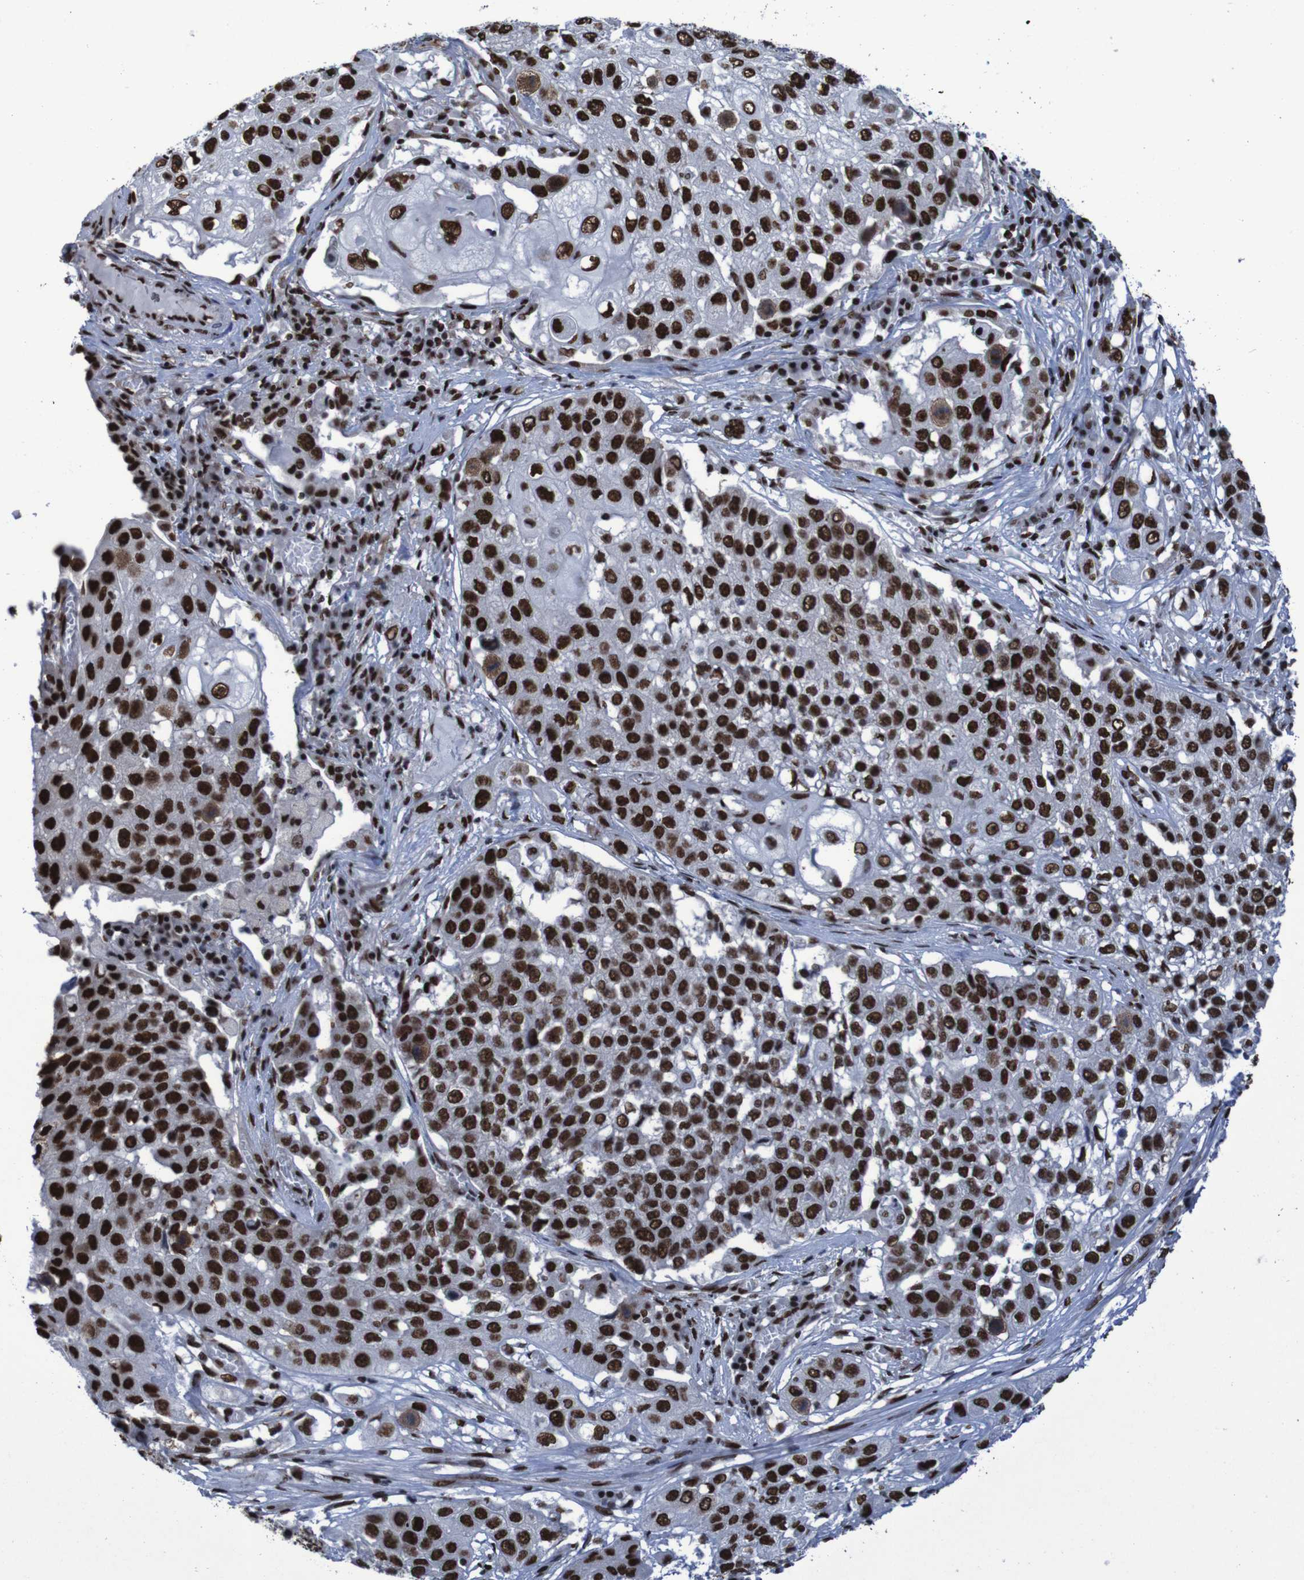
{"staining": {"intensity": "strong", "quantity": ">75%", "location": "nuclear"}, "tissue": "lung cancer", "cell_type": "Tumor cells", "image_type": "cancer", "snomed": [{"axis": "morphology", "description": "Squamous cell carcinoma, NOS"}, {"axis": "topography", "description": "Lung"}], "caption": "Lung cancer stained with DAB (3,3'-diaminobenzidine) immunohistochemistry (IHC) exhibits high levels of strong nuclear expression in approximately >75% of tumor cells. (DAB IHC, brown staining for protein, blue staining for nuclei).", "gene": "HNRNPR", "patient": {"sex": "male", "age": 71}}